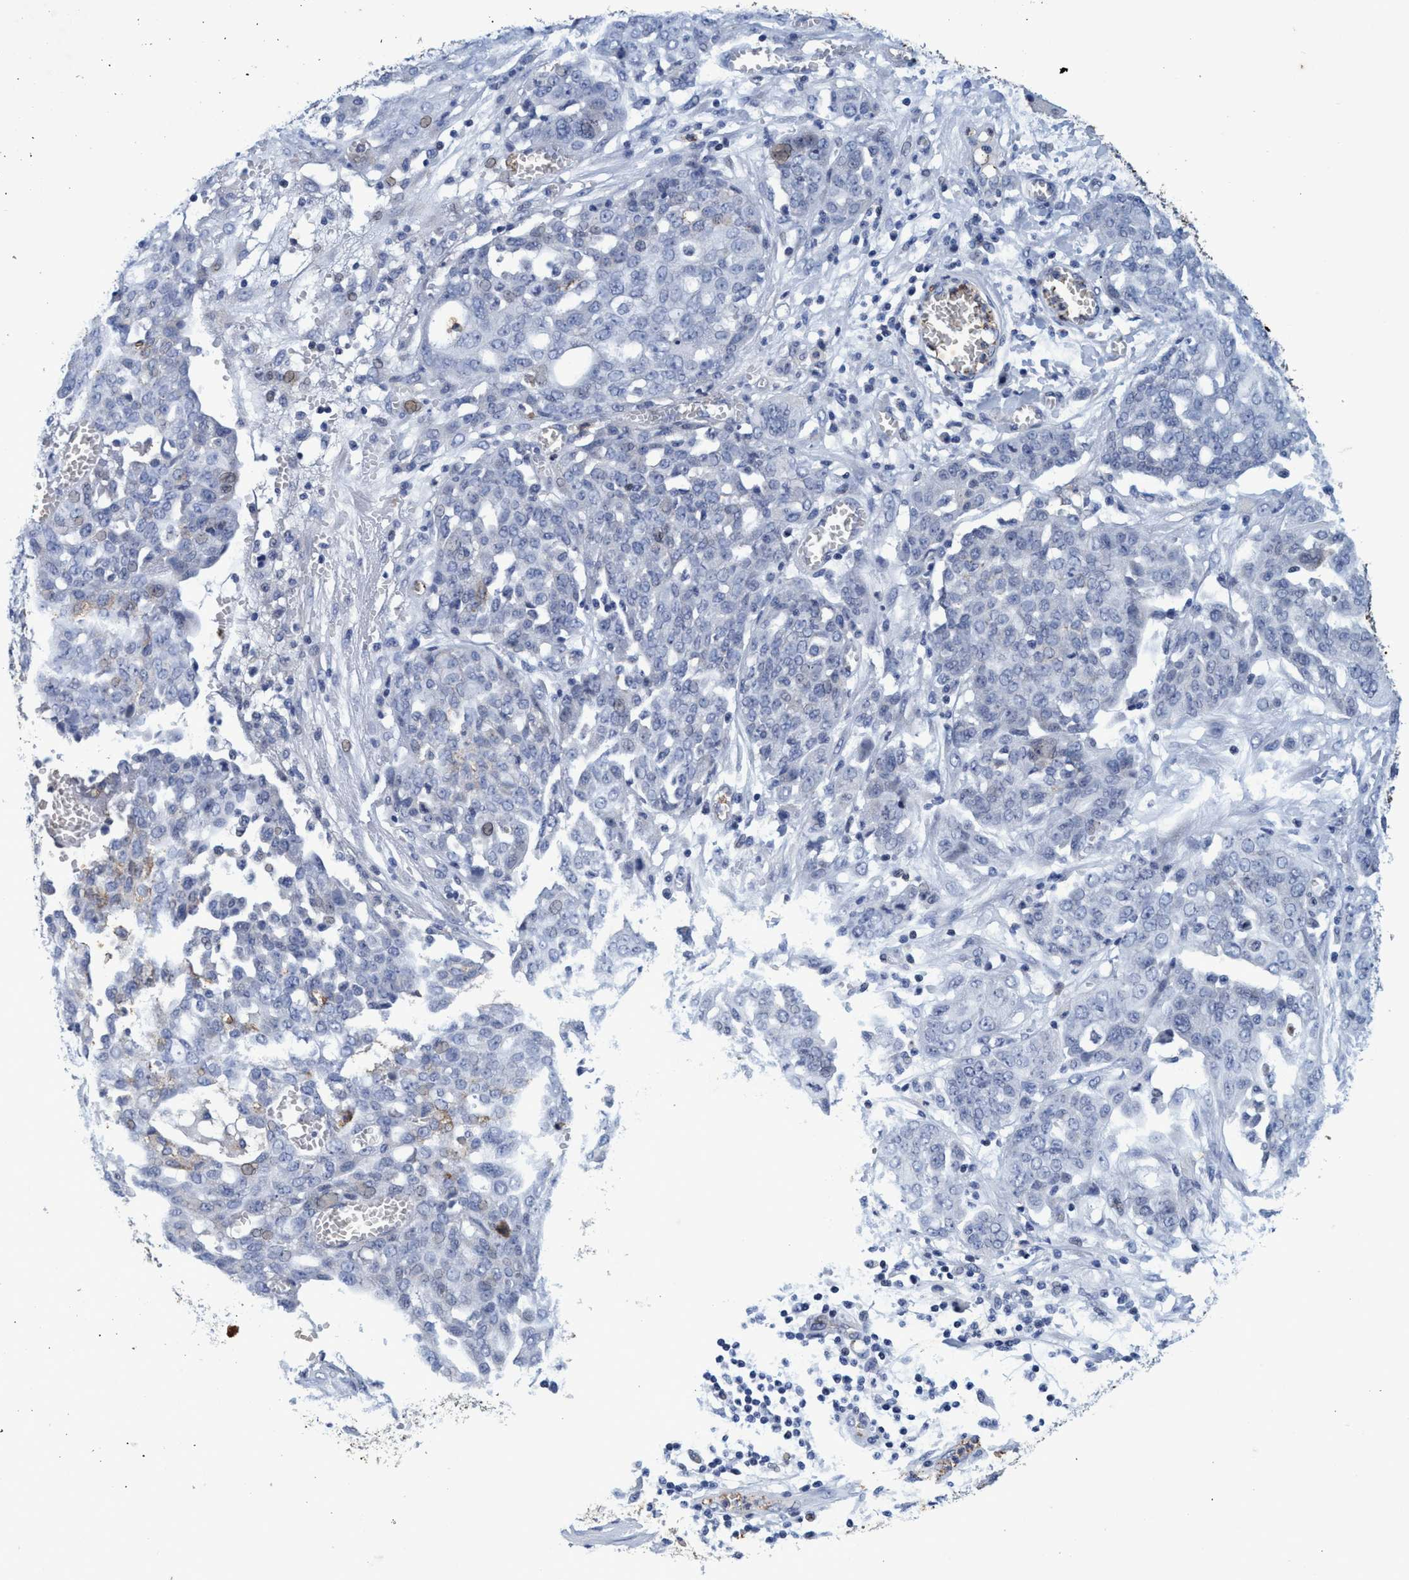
{"staining": {"intensity": "negative", "quantity": "none", "location": "none"}, "tissue": "ovarian cancer", "cell_type": "Tumor cells", "image_type": "cancer", "snomed": [{"axis": "morphology", "description": "Cystadenocarcinoma, serous, NOS"}, {"axis": "topography", "description": "Soft tissue"}, {"axis": "topography", "description": "Ovary"}], "caption": "This is an immunohistochemistry histopathology image of human ovarian cancer (serous cystadenocarcinoma). There is no expression in tumor cells.", "gene": "GRB14", "patient": {"sex": "female", "age": 57}}